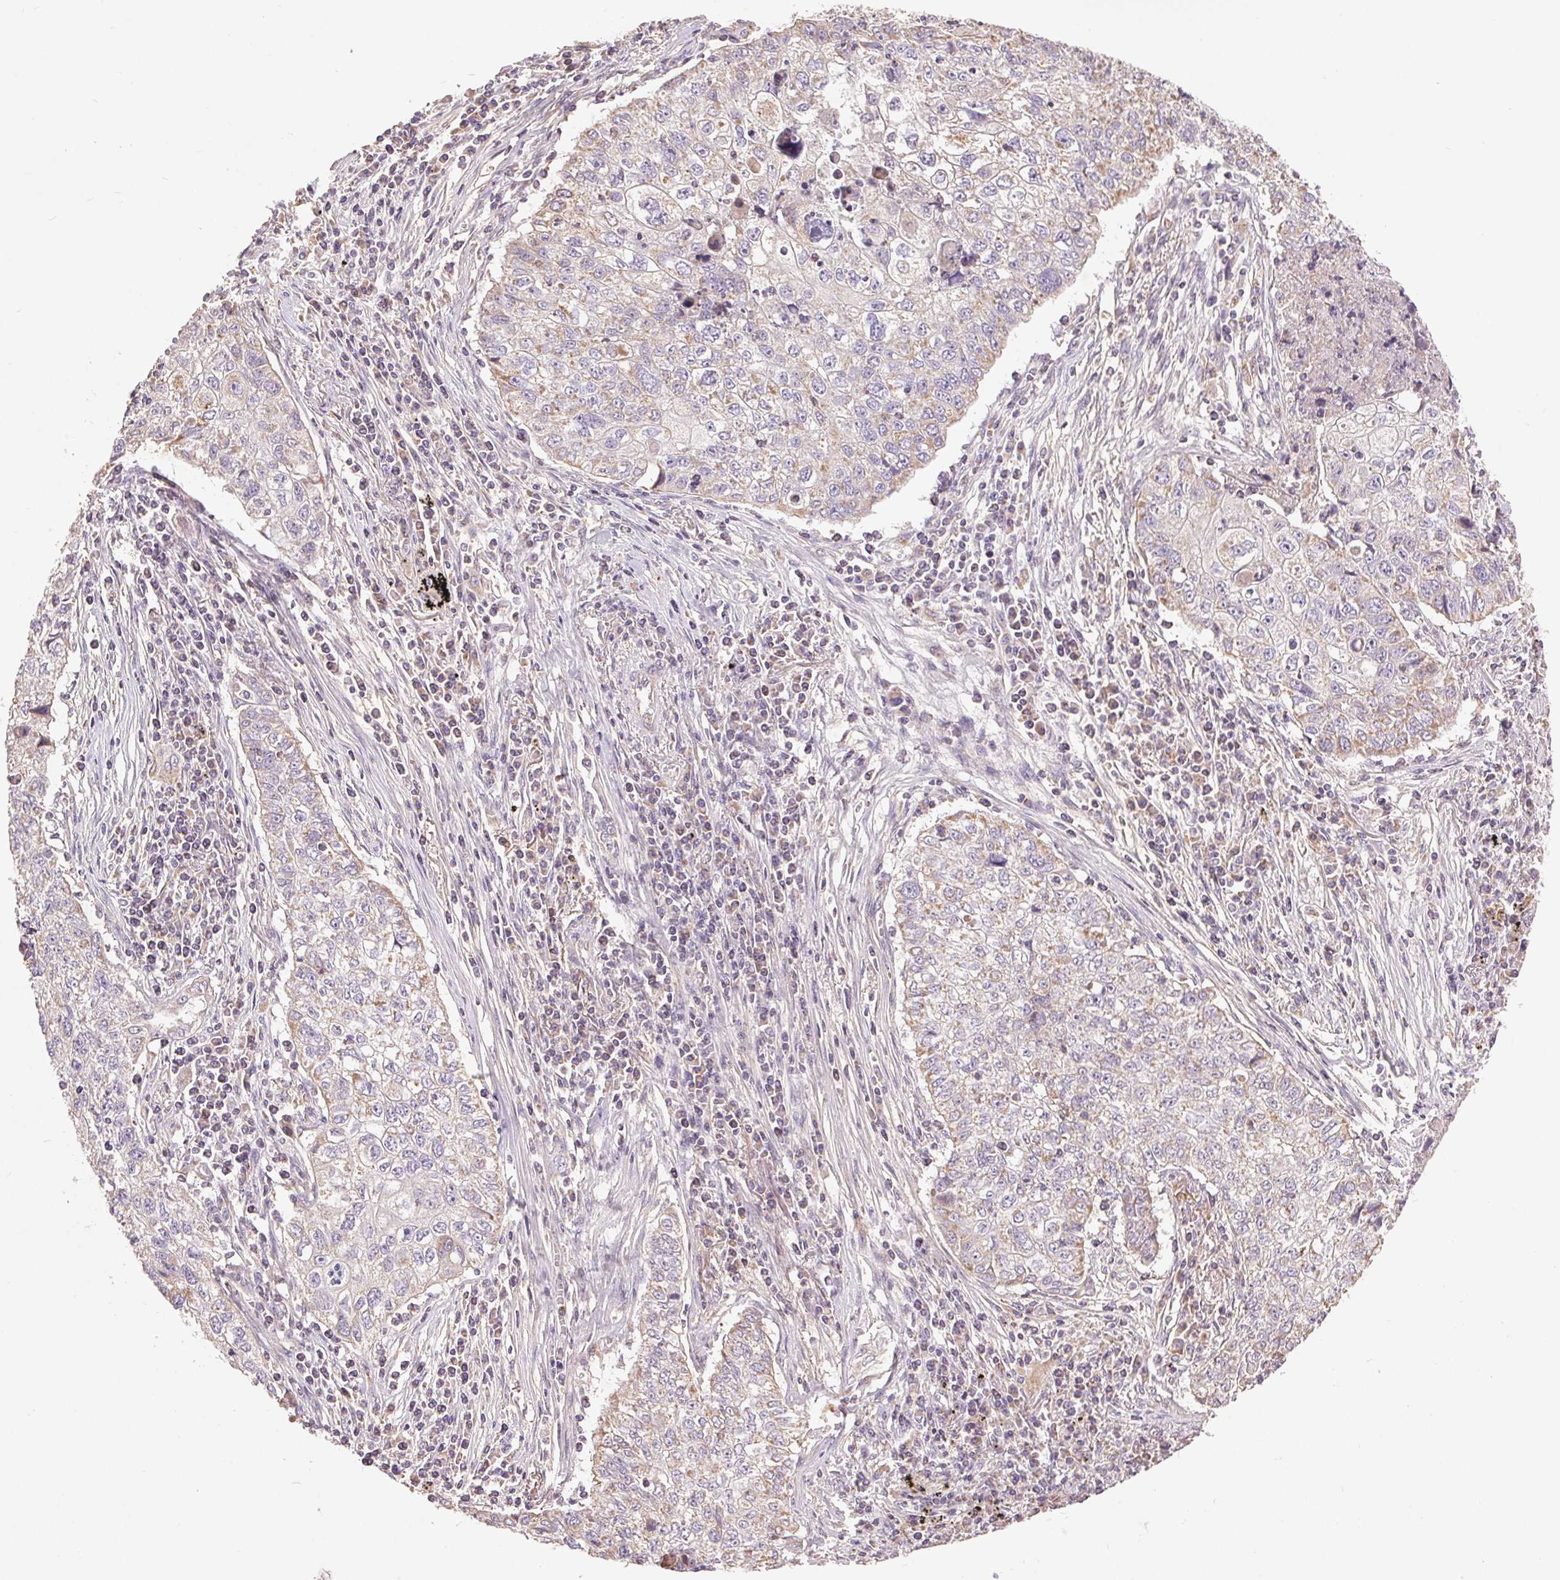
{"staining": {"intensity": "negative", "quantity": "none", "location": "none"}, "tissue": "lung cancer", "cell_type": "Tumor cells", "image_type": "cancer", "snomed": [{"axis": "morphology", "description": "Normal morphology"}, {"axis": "morphology", "description": "Aneuploidy"}, {"axis": "morphology", "description": "Squamous cell carcinoma, NOS"}, {"axis": "topography", "description": "Lymph node"}, {"axis": "topography", "description": "Lung"}], "caption": "IHC histopathology image of neoplastic tissue: aneuploidy (lung) stained with DAB displays no significant protein expression in tumor cells.", "gene": "DGUOK", "patient": {"sex": "female", "age": 76}}